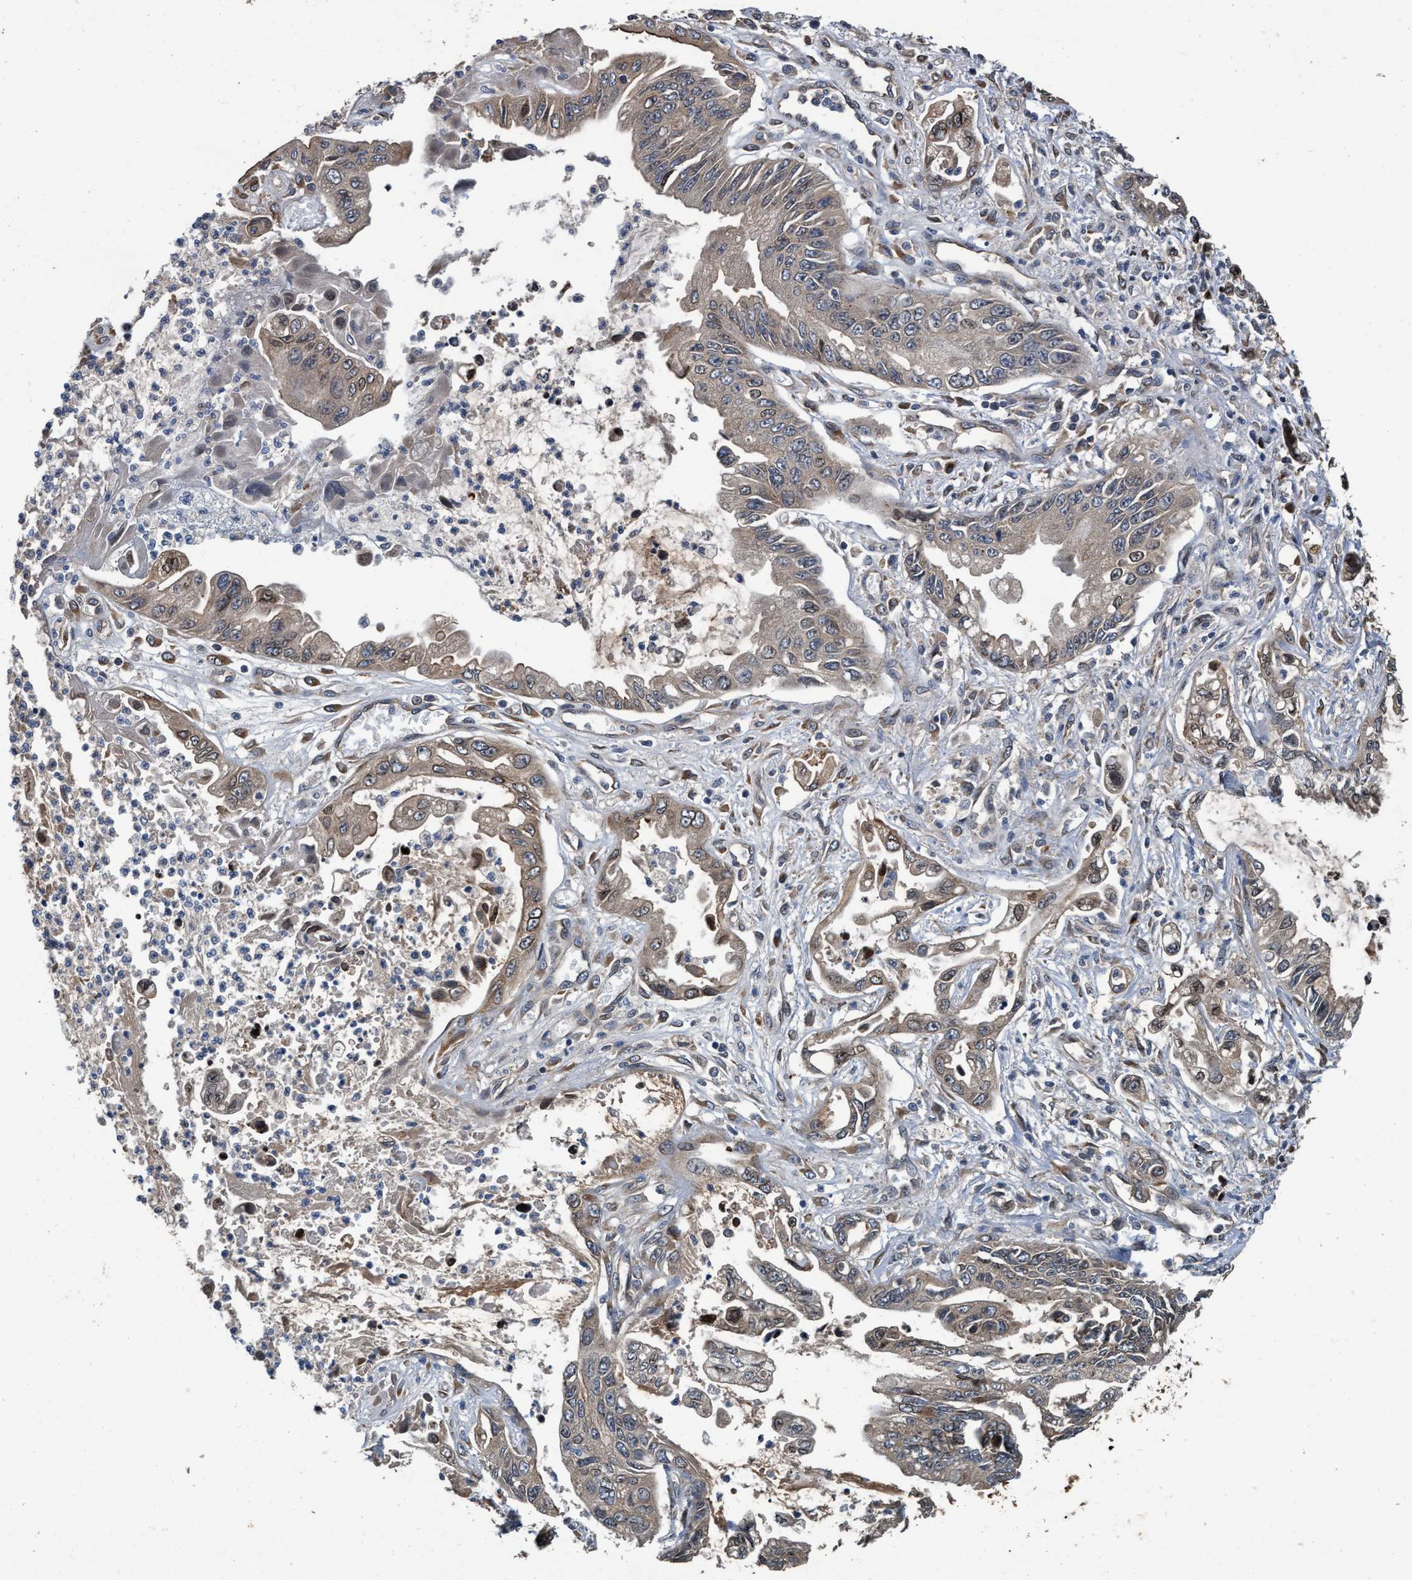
{"staining": {"intensity": "moderate", "quantity": "<25%", "location": "cytoplasmic/membranous"}, "tissue": "pancreatic cancer", "cell_type": "Tumor cells", "image_type": "cancer", "snomed": [{"axis": "morphology", "description": "Adenocarcinoma, NOS"}, {"axis": "topography", "description": "Pancreas"}], "caption": "Immunohistochemical staining of pancreatic cancer demonstrates low levels of moderate cytoplasmic/membranous protein positivity in approximately <25% of tumor cells. (IHC, brightfield microscopy, high magnification).", "gene": "MACC1", "patient": {"sex": "male", "age": 56}}